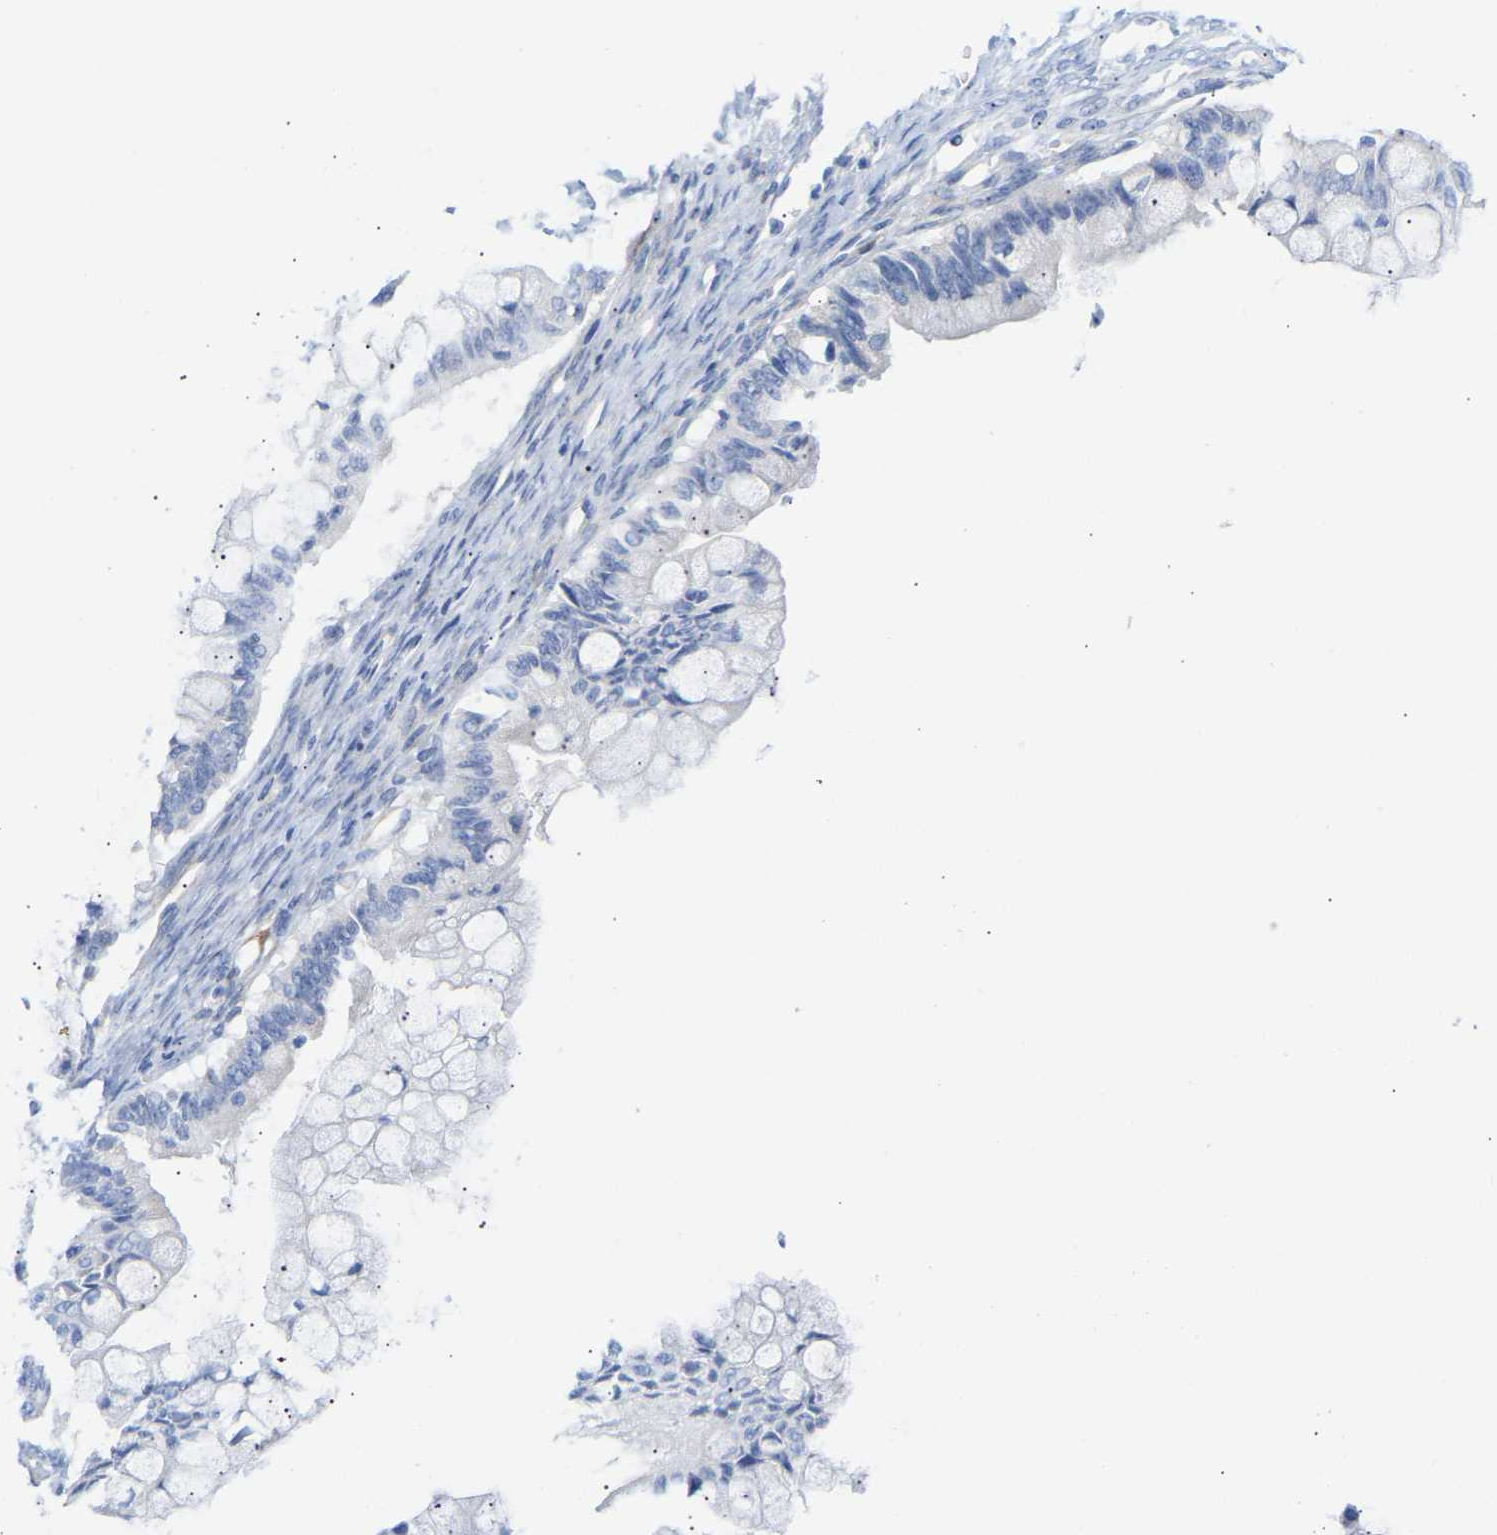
{"staining": {"intensity": "negative", "quantity": "none", "location": "none"}, "tissue": "ovarian cancer", "cell_type": "Tumor cells", "image_type": "cancer", "snomed": [{"axis": "morphology", "description": "Cystadenocarcinoma, mucinous, NOS"}, {"axis": "topography", "description": "Ovary"}], "caption": "Protein analysis of ovarian cancer shows no significant positivity in tumor cells.", "gene": "AMPH", "patient": {"sex": "female", "age": 57}}